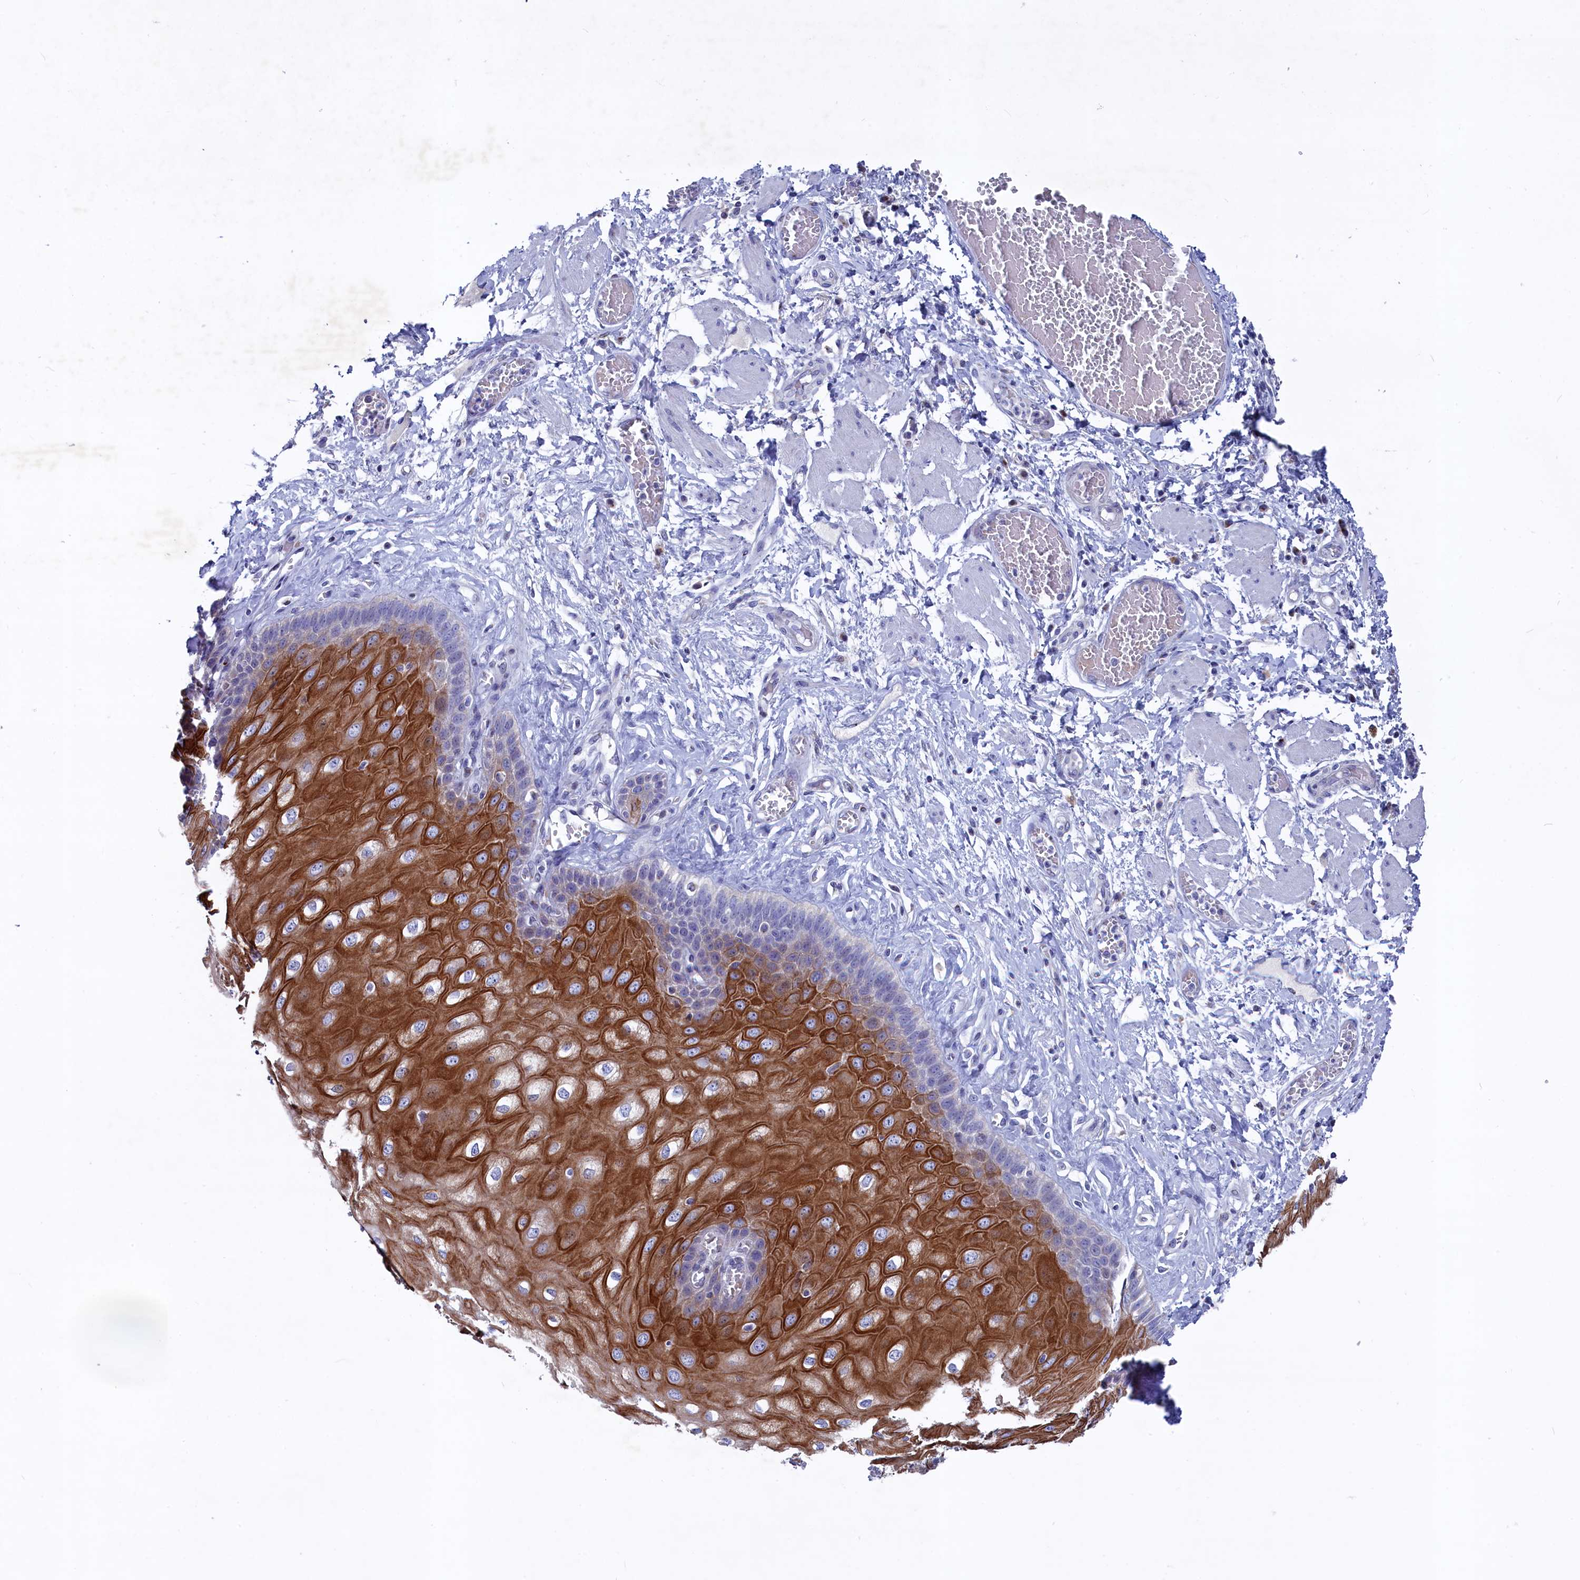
{"staining": {"intensity": "strong", "quantity": "25%-75%", "location": "cytoplasmic/membranous"}, "tissue": "esophagus", "cell_type": "Squamous epithelial cells", "image_type": "normal", "snomed": [{"axis": "morphology", "description": "Normal tissue, NOS"}, {"axis": "topography", "description": "Esophagus"}], "caption": "Protein staining of normal esophagus demonstrates strong cytoplasmic/membranous positivity in approximately 25%-75% of squamous epithelial cells.", "gene": "GPR108", "patient": {"sex": "male", "age": 60}}